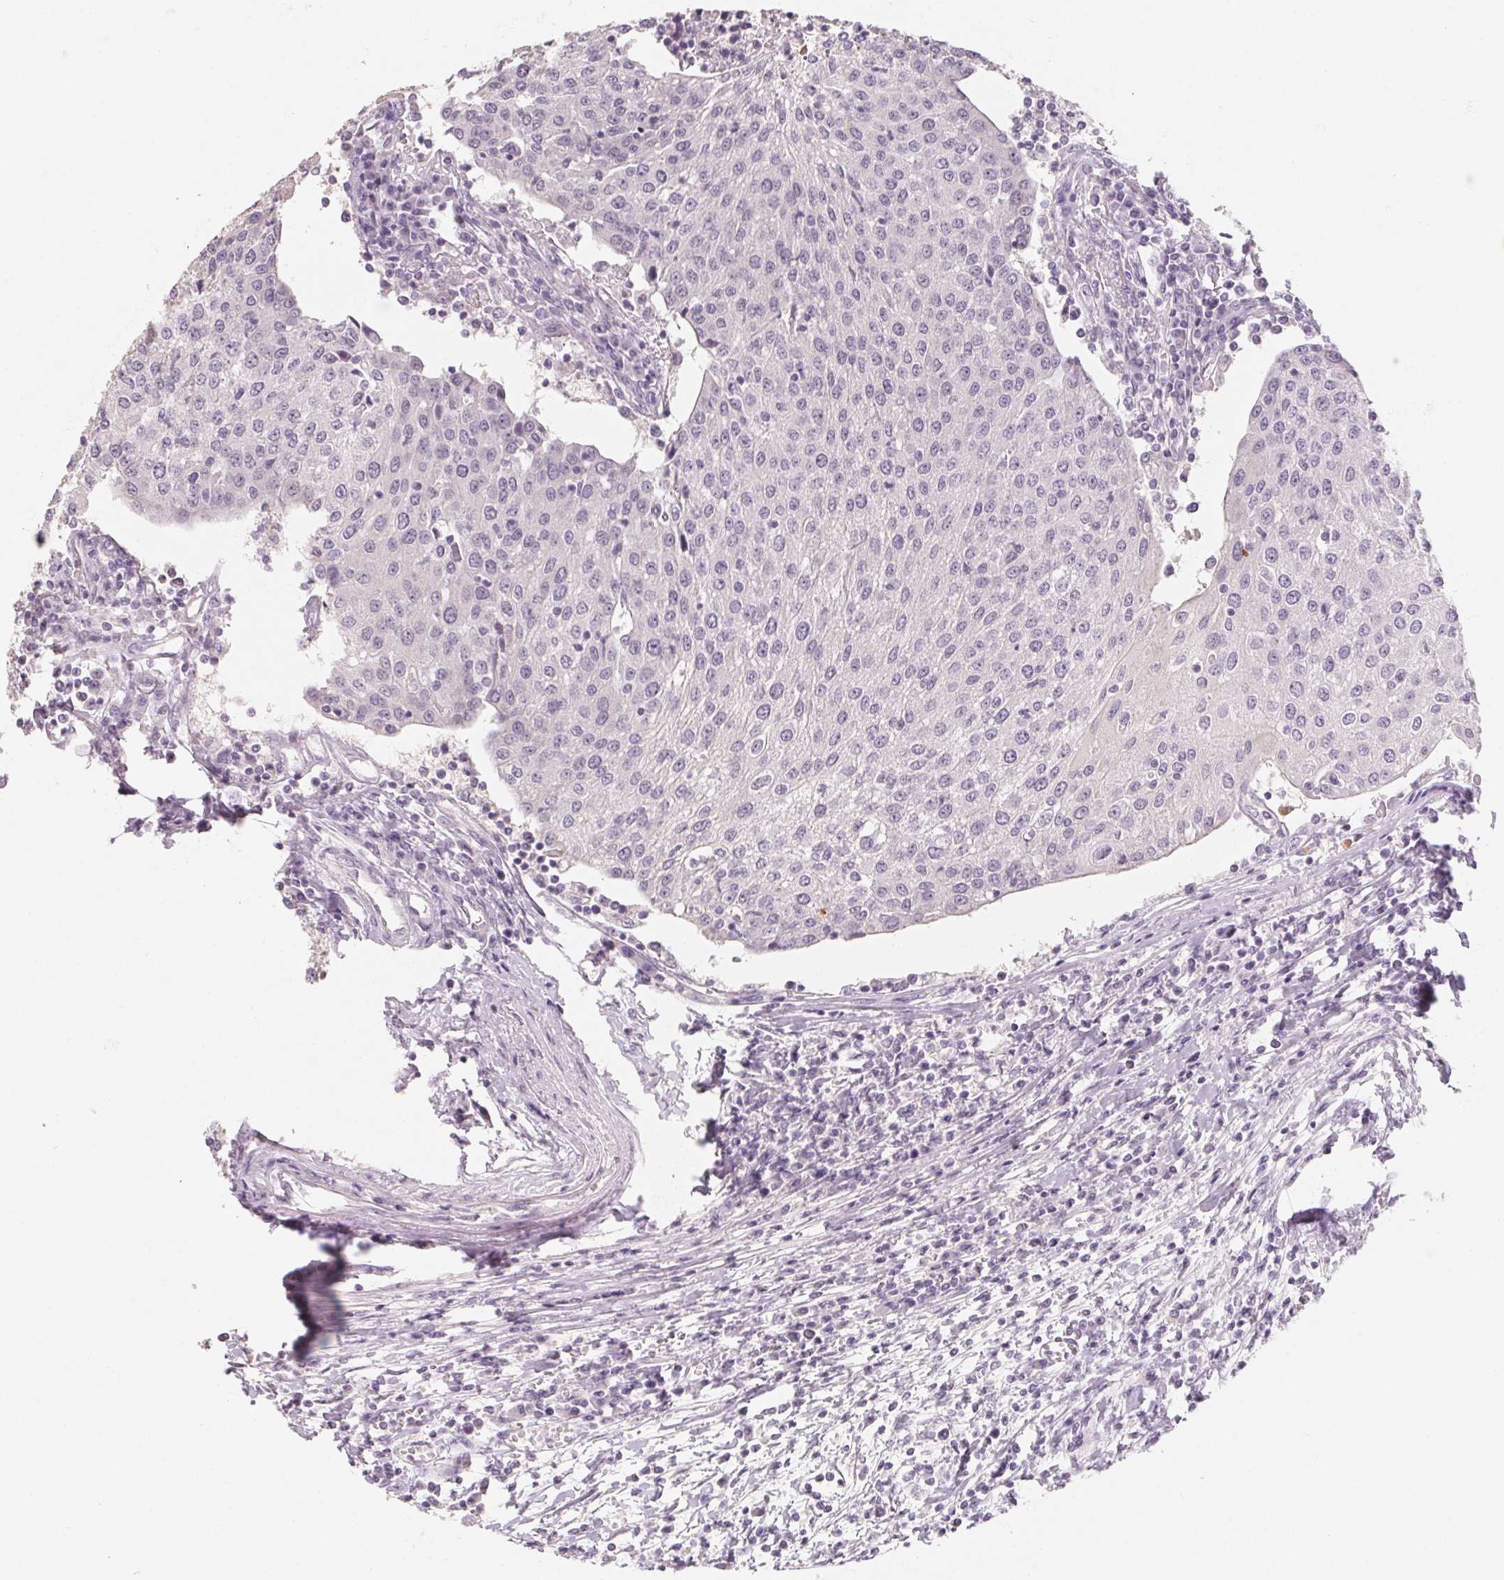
{"staining": {"intensity": "negative", "quantity": "none", "location": "none"}, "tissue": "urothelial cancer", "cell_type": "Tumor cells", "image_type": "cancer", "snomed": [{"axis": "morphology", "description": "Urothelial carcinoma, High grade"}, {"axis": "topography", "description": "Urinary bladder"}], "caption": "The immunohistochemistry photomicrograph has no significant staining in tumor cells of urothelial carcinoma (high-grade) tissue. The staining was performed using DAB to visualize the protein expression in brown, while the nuclei were stained in blue with hematoxylin (Magnification: 20x).", "gene": "CAPZA3", "patient": {"sex": "female", "age": 85}}